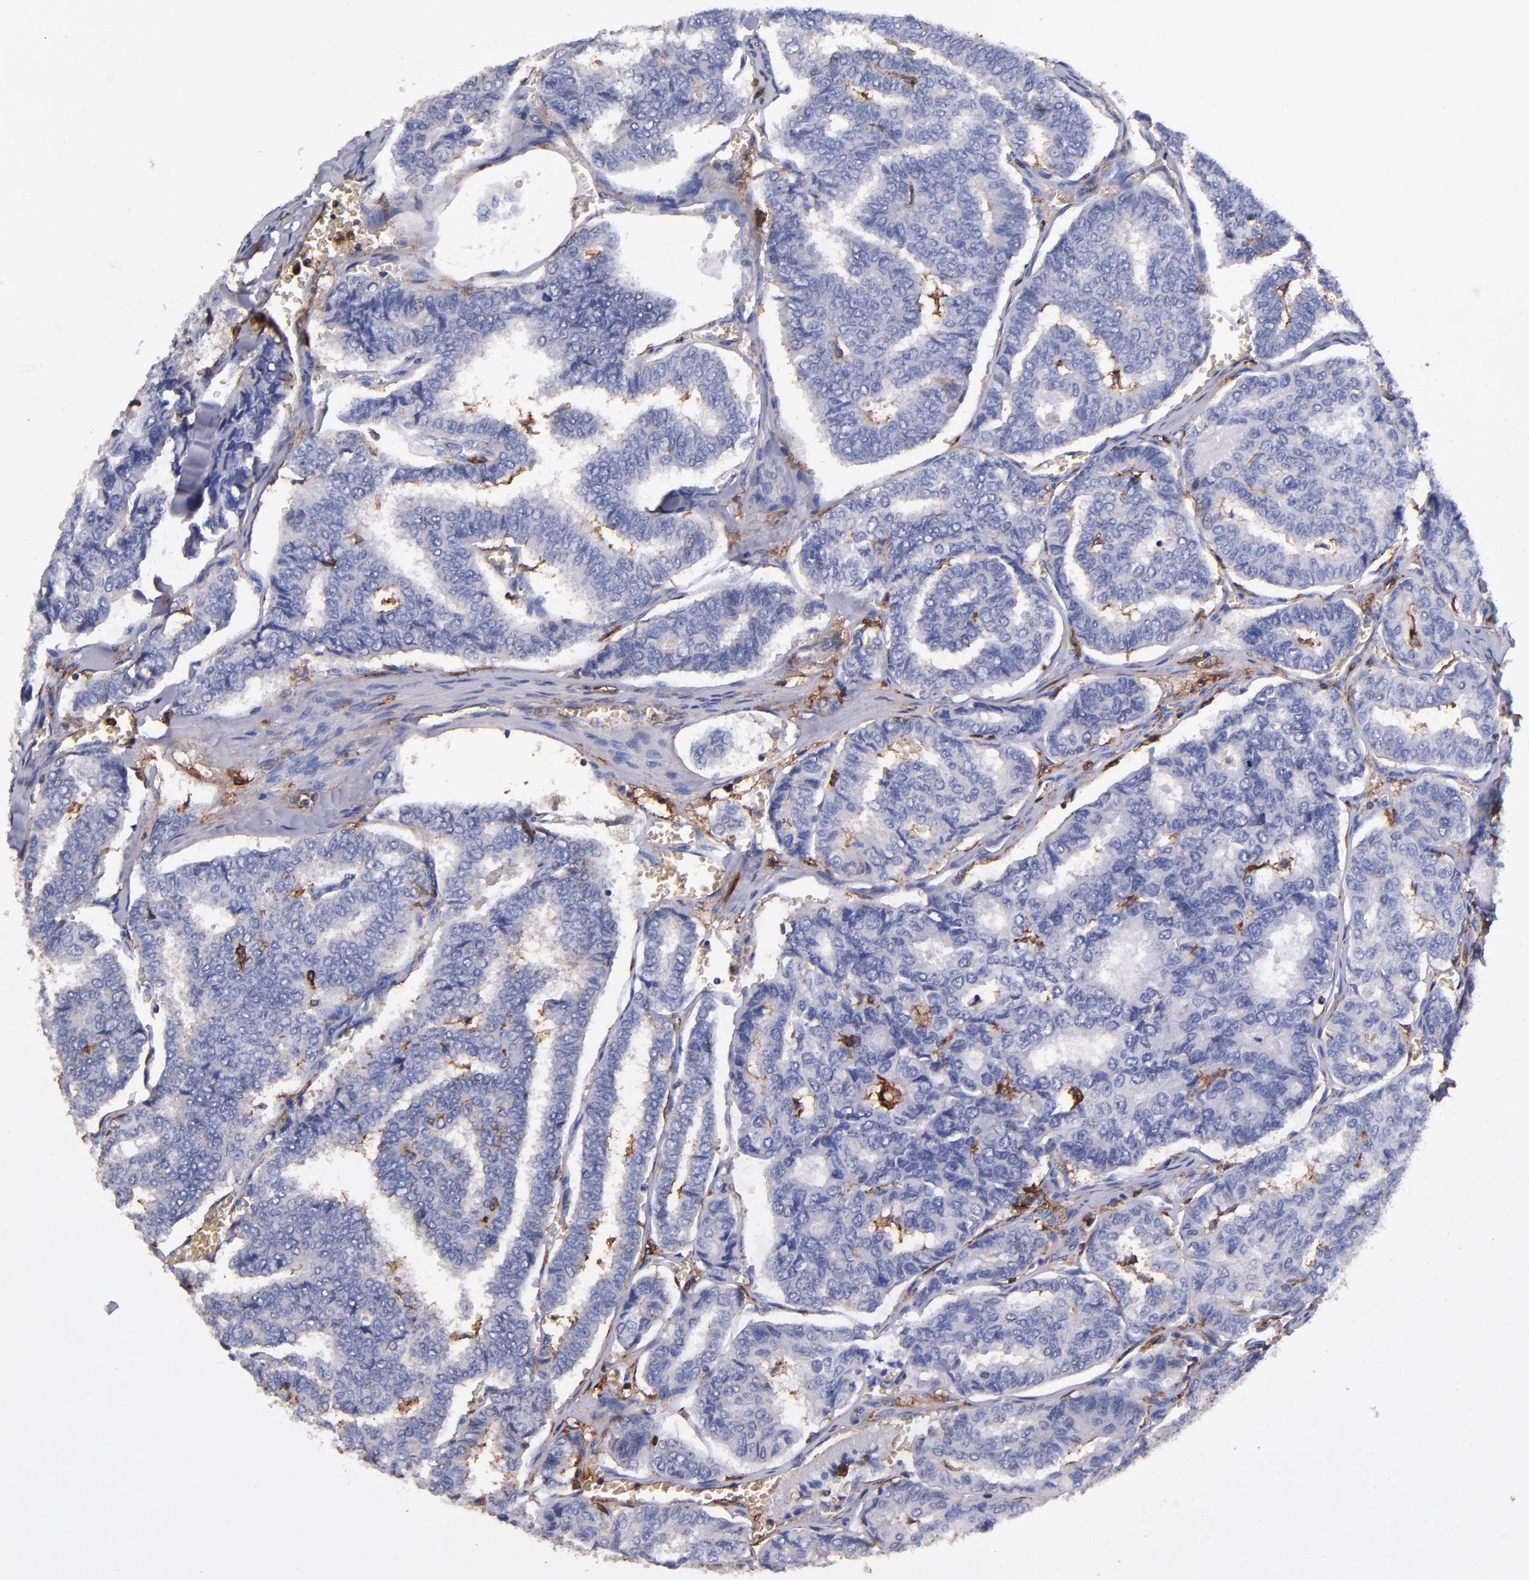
{"staining": {"intensity": "weak", "quantity": "<25%", "location": "cytoplasmic/membranous"}, "tissue": "thyroid cancer", "cell_type": "Tumor cells", "image_type": "cancer", "snomed": [{"axis": "morphology", "description": "Papillary adenocarcinoma, NOS"}, {"axis": "topography", "description": "Thyroid gland"}], "caption": "An immunohistochemistry (IHC) micrograph of thyroid papillary adenocarcinoma is shown. There is no staining in tumor cells of thyroid papillary adenocarcinoma.", "gene": "SIRPA", "patient": {"sex": "female", "age": 35}}